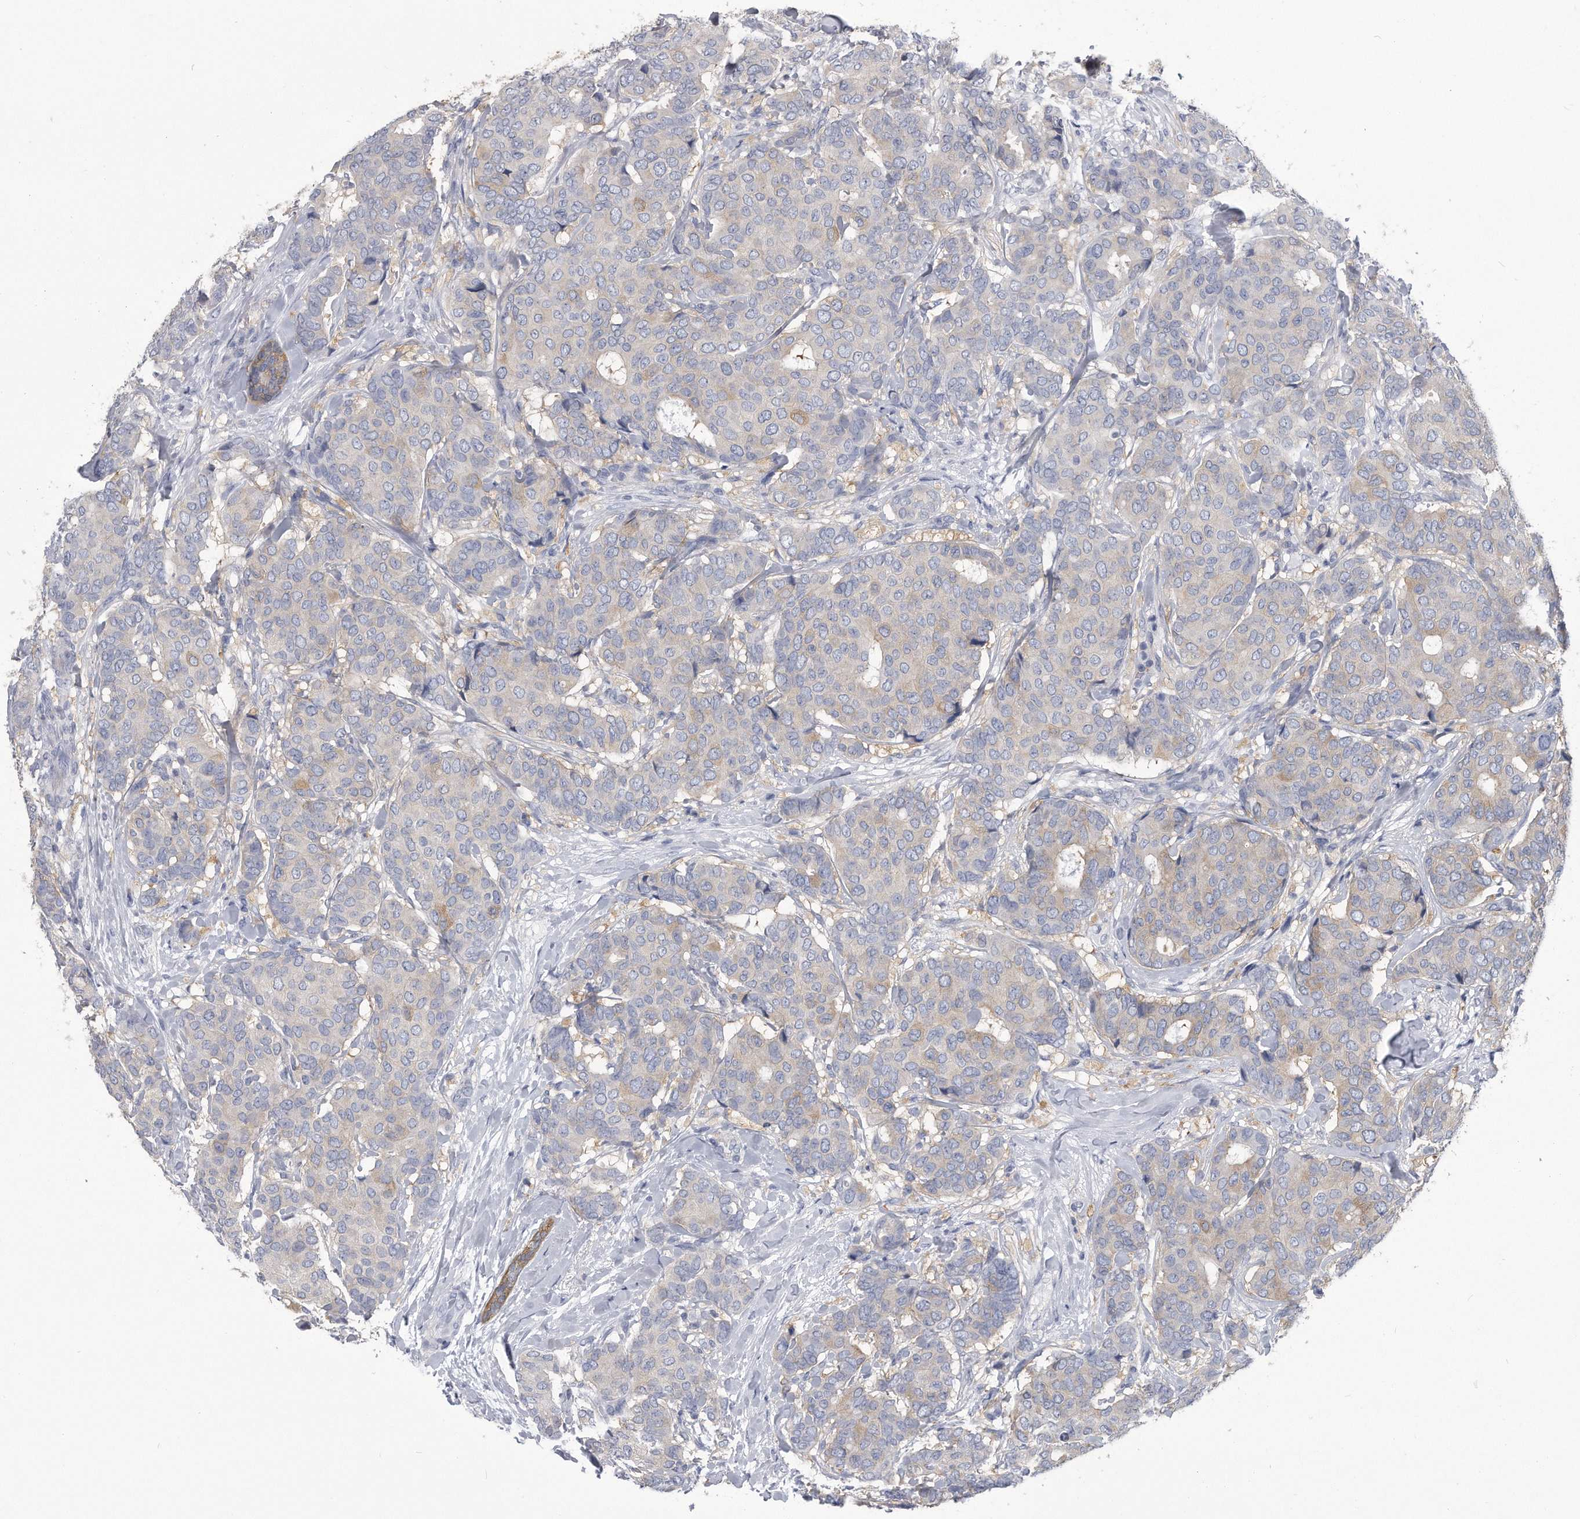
{"staining": {"intensity": "weak", "quantity": "<25%", "location": "cytoplasmic/membranous"}, "tissue": "breast cancer", "cell_type": "Tumor cells", "image_type": "cancer", "snomed": [{"axis": "morphology", "description": "Duct carcinoma"}, {"axis": "topography", "description": "Breast"}], "caption": "Tumor cells show no significant protein positivity in breast cancer. (DAB immunohistochemistry (IHC) visualized using brightfield microscopy, high magnification).", "gene": "PYGB", "patient": {"sex": "female", "age": 75}}